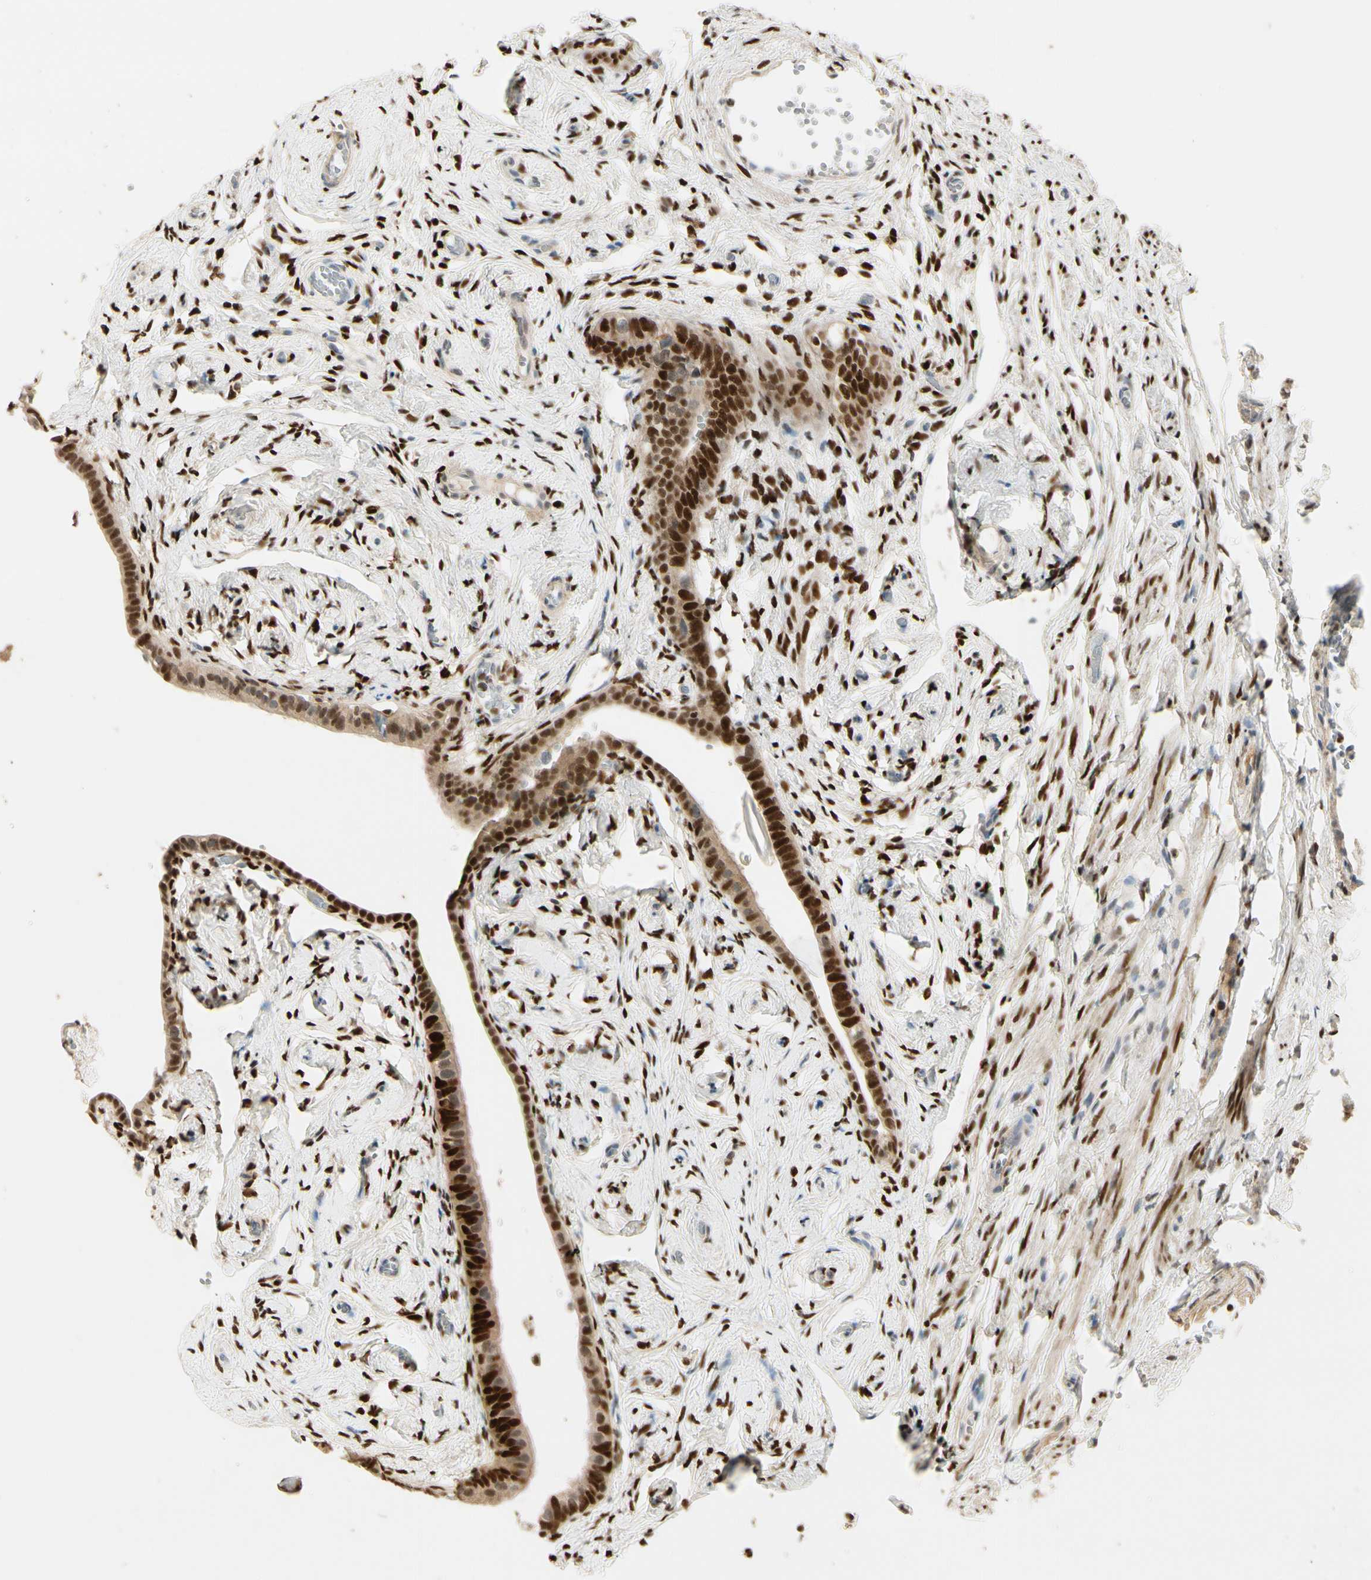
{"staining": {"intensity": "strong", "quantity": "25%-75%", "location": "nuclear"}, "tissue": "fallopian tube", "cell_type": "Glandular cells", "image_type": "normal", "snomed": [{"axis": "morphology", "description": "Normal tissue, NOS"}, {"axis": "topography", "description": "Fallopian tube"}], "caption": "Immunohistochemical staining of unremarkable fallopian tube exhibits high levels of strong nuclear positivity in approximately 25%-75% of glandular cells.", "gene": "NFYA", "patient": {"sex": "female", "age": 71}}